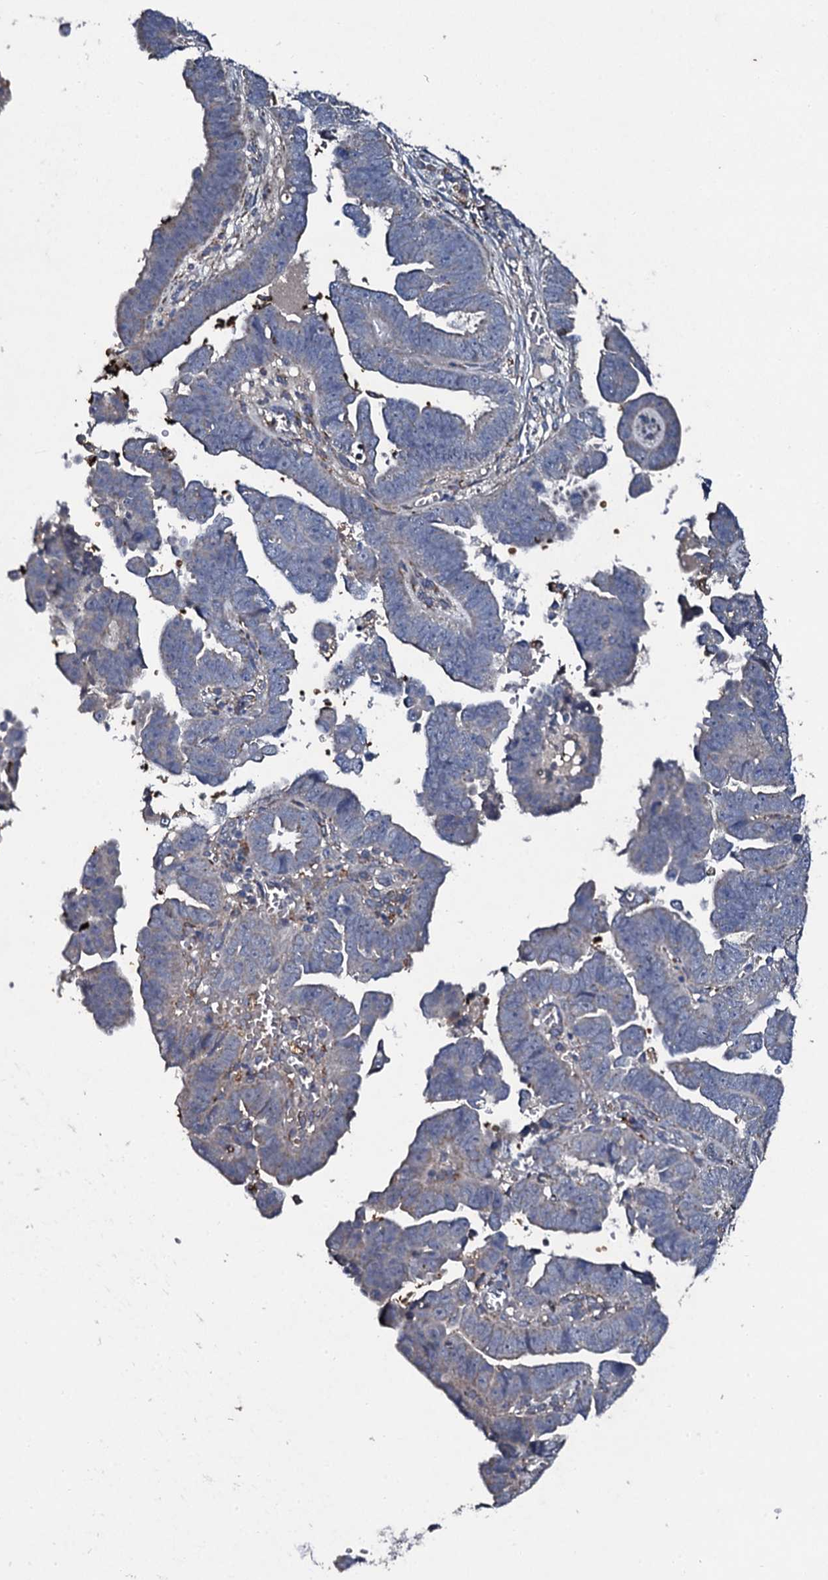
{"staining": {"intensity": "negative", "quantity": "none", "location": "none"}, "tissue": "endometrial cancer", "cell_type": "Tumor cells", "image_type": "cancer", "snomed": [{"axis": "morphology", "description": "Adenocarcinoma, NOS"}, {"axis": "topography", "description": "Endometrium"}], "caption": "Micrograph shows no significant protein positivity in tumor cells of endometrial cancer. Nuclei are stained in blue.", "gene": "LRRC28", "patient": {"sex": "female", "age": 75}}